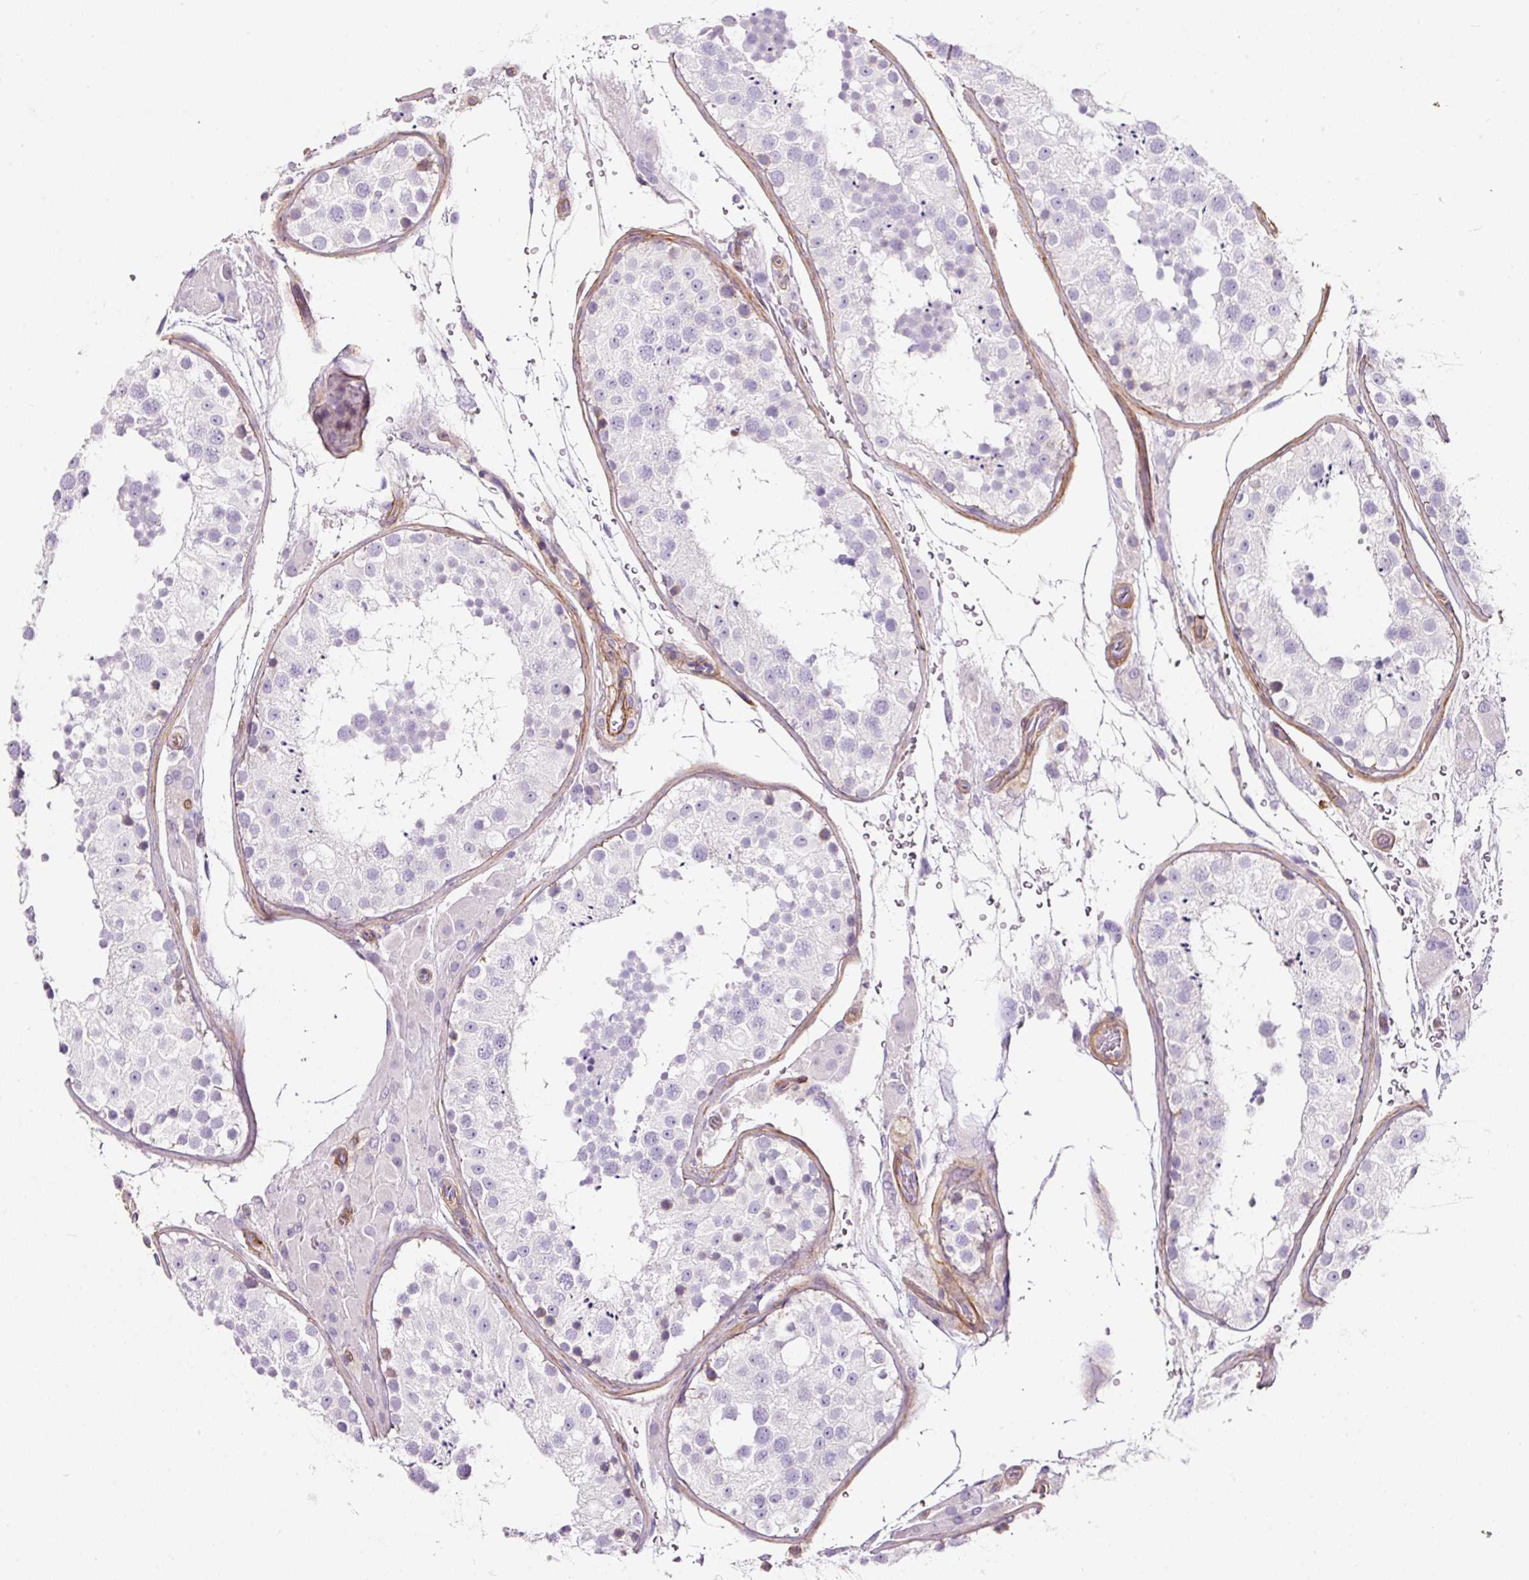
{"staining": {"intensity": "negative", "quantity": "none", "location": "none"}, "tissue": "testis", "cell_type": "Cells in seminiferous ducts", "image_type": "normal", "snomed": [{"axis": "morphology", "description": "Normal tissue, NOS"}, {"axis": "topography", "description": "Testis"}], "caption": "High power microscopy image of an immunohistochemistry histopathology image of unremarkable testis, revealing no significant positivity in cells in seminiferous ducts.", "gene": "LOXL4", "patient": {"sex": "male", "age": 26}}